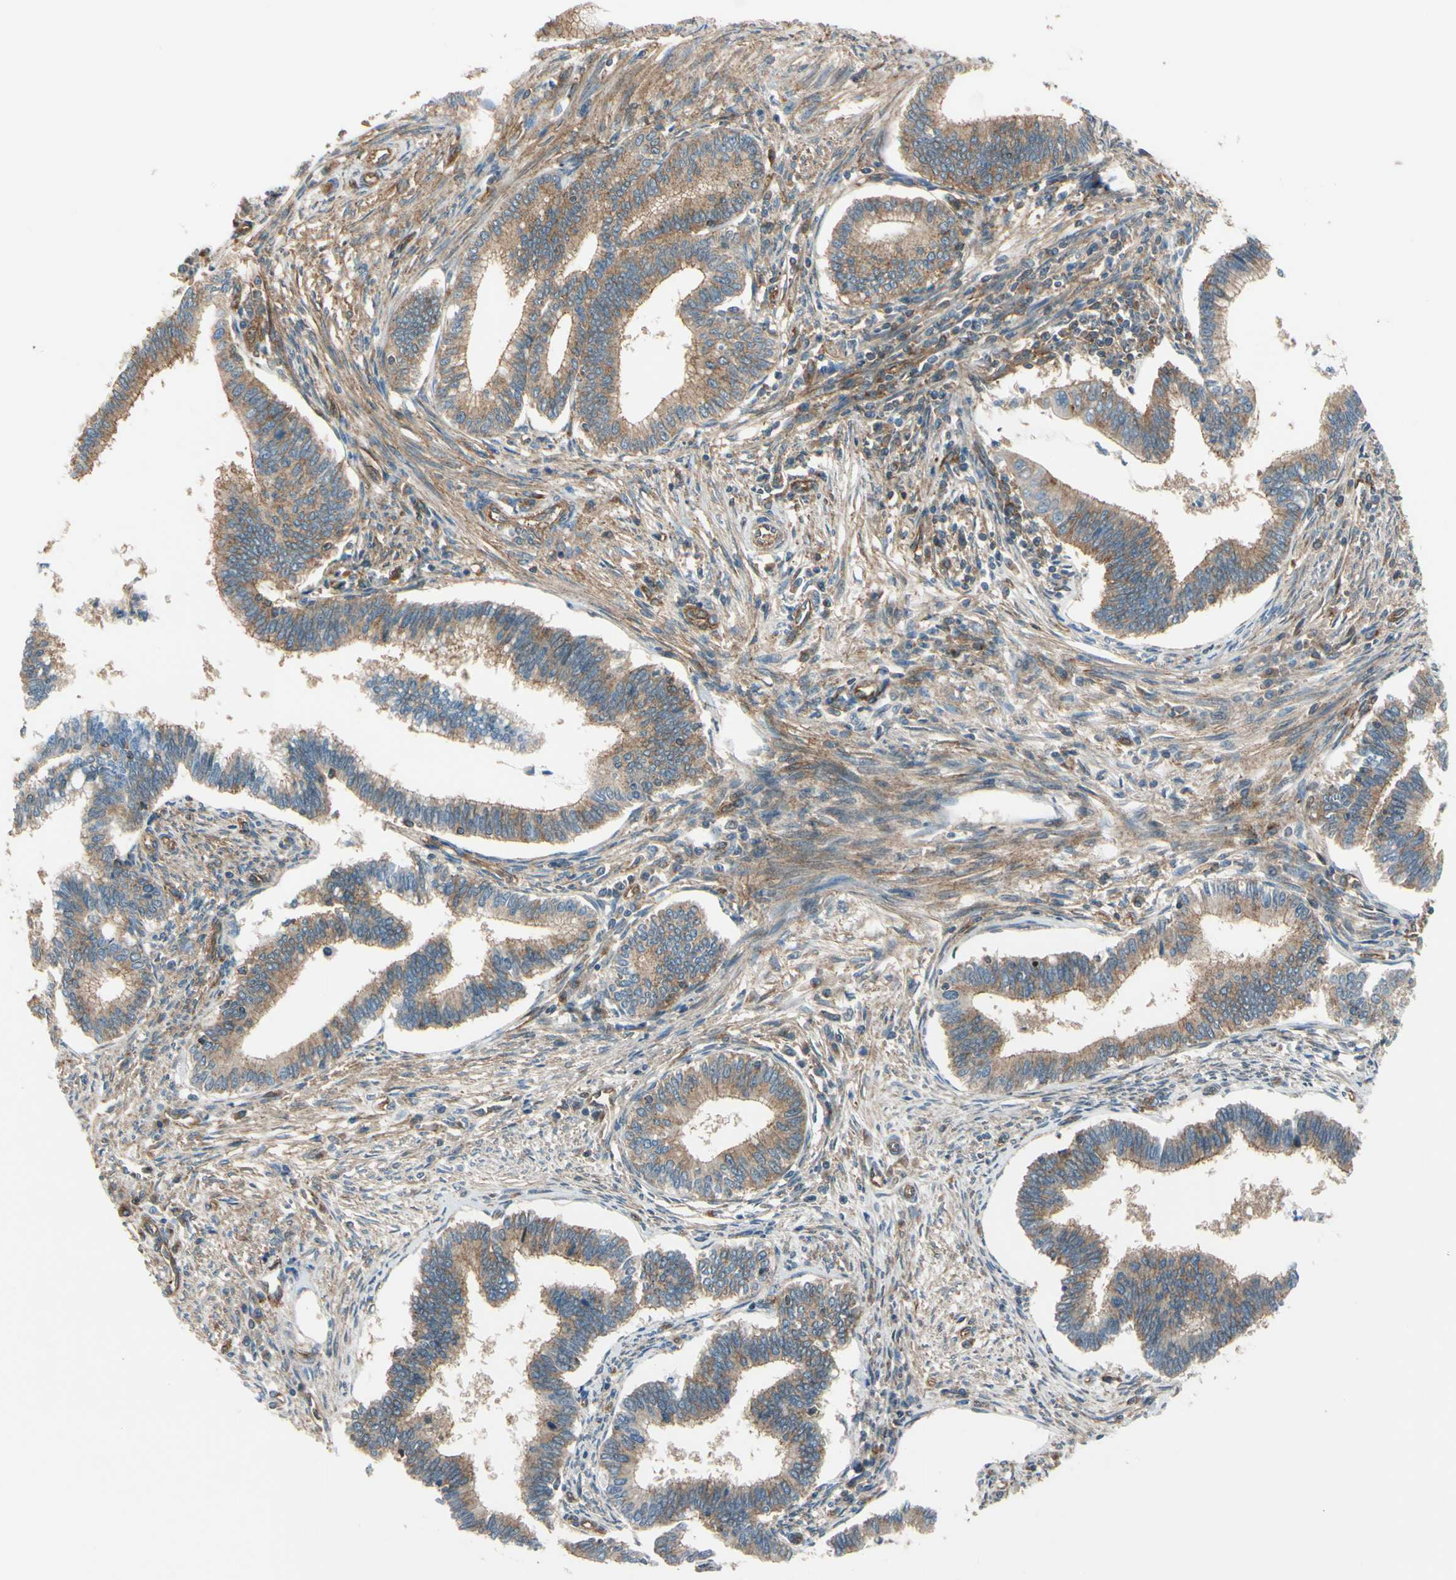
{"staining": {"intensity": "weak", "quantity": ">75%", "location": "cytoplasmic/membranous"}, "tissue": "cervical cancer", "cell_type": "Tumor cells", "image_type": "cancer", "snomed": [{"axis": "morphology", "description": "Adenocarcinoma, NOS"}, {"axis": "topography", "description": "Cervix"}], "caption": "Weak cytoplasmic/membranous staining for a protein is seen in about >75% of tumor cells of cervical cancer (adenocarcinoma) using immunohistochemistry (IHC).", "gene": "EPS15", "patient": {"sex": "female", "age": 36}}